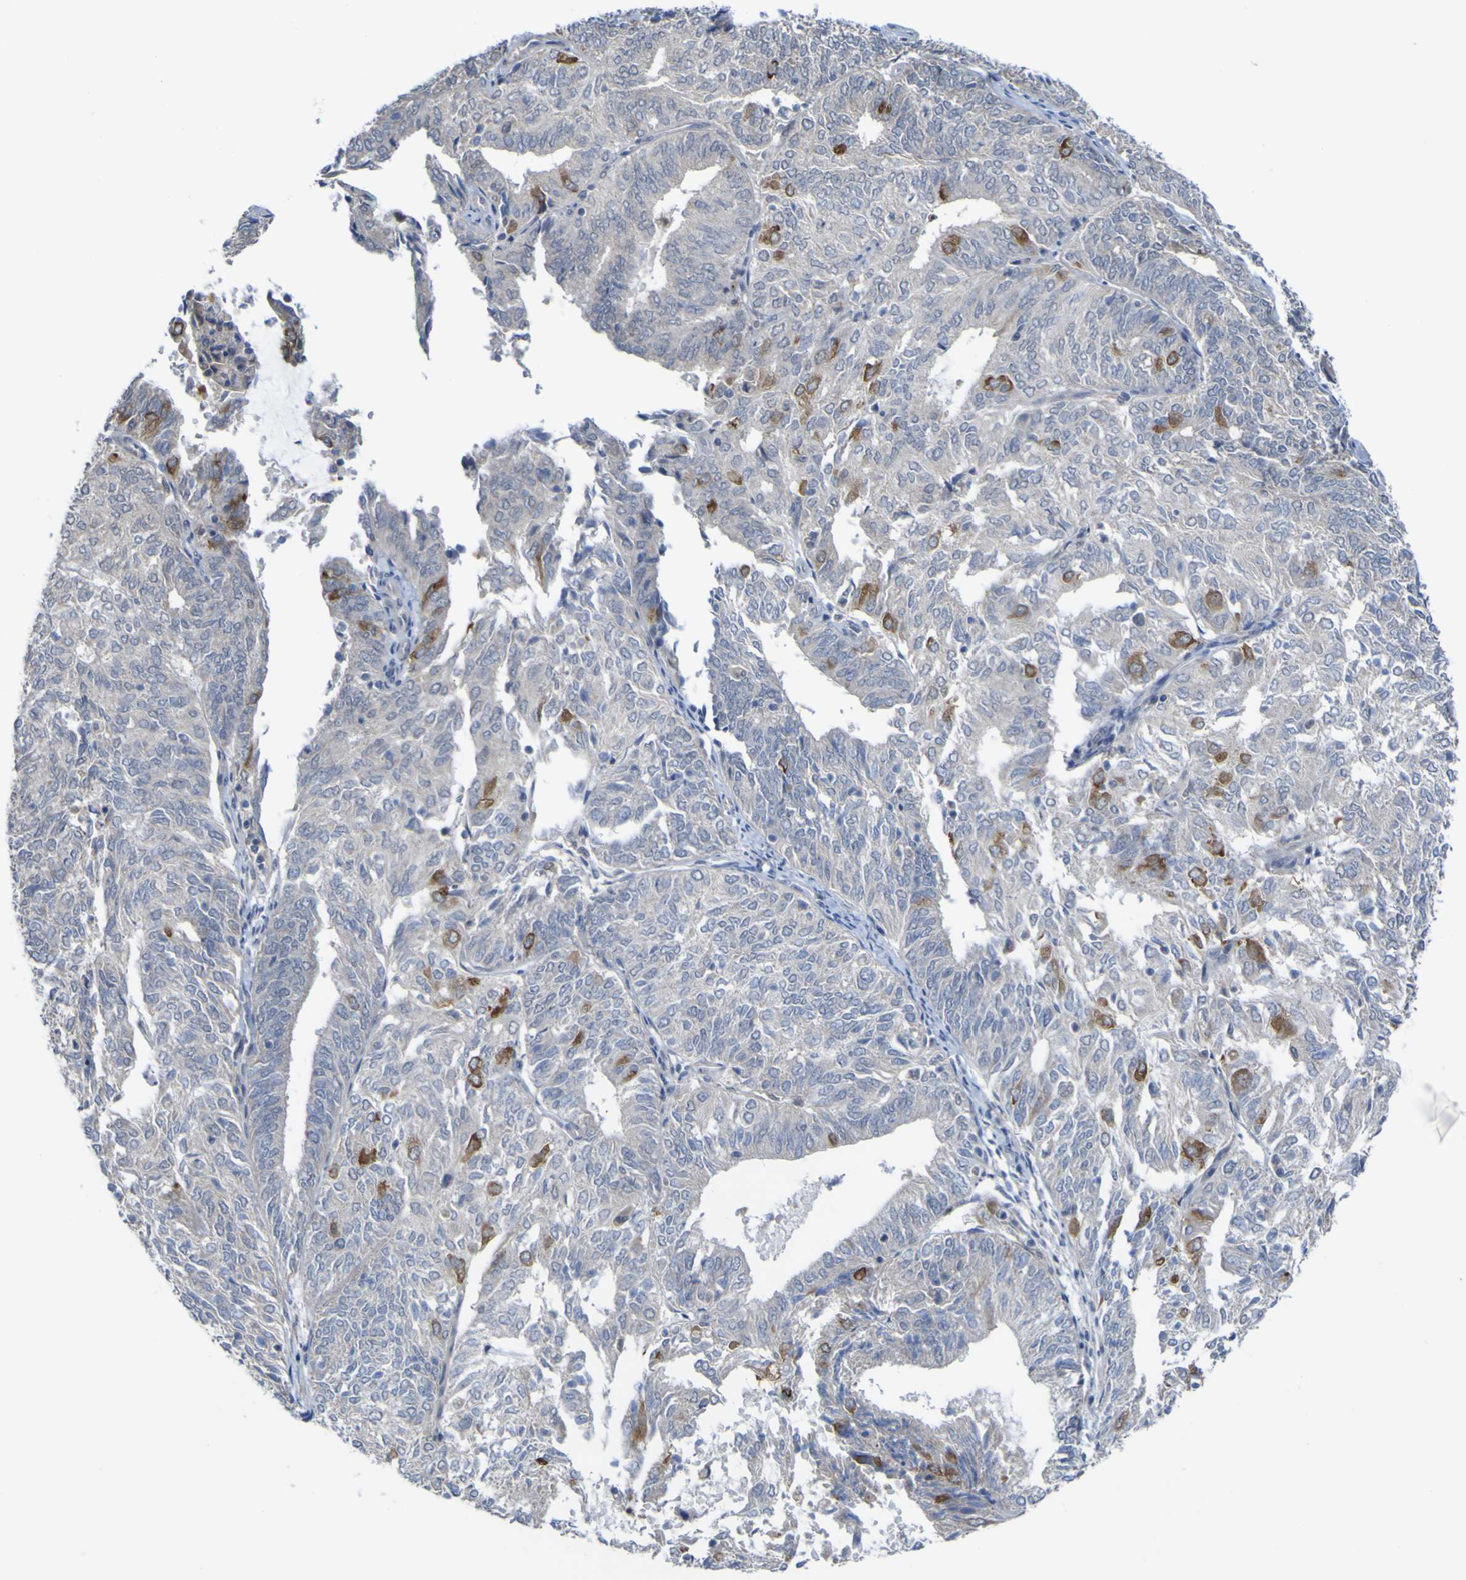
{"staining": {"intensity": "moderate", "quantity": "<25%", "location": "cytoplasmic/membranous"}, "tissue": "endometrial cancer", "cell_type": "Tumor cells", "image_type": "cancer", "snomed": [{"axis": "morphology", "description": "Adenocarcinoma, NOS"}, {"axis": "topography", "description": "Uterus"}], "caption": "Immunohistochemistry staining of adenocarcinoma (endometrial), which demonstrates low levels of moderate cytoplasmic/membranous positivity in approximately <25% of tumor cells indicating moderate cytoplasmic/membranous protein positivity. The staining was performed using DAB (3,3'-diaminobenzidine) (brown) for protein detection and nuclei were counterstained in hematoxylin (blue).", "gene": "TNFRSF11A", "patient": {"sex": "female", "age": 60}}